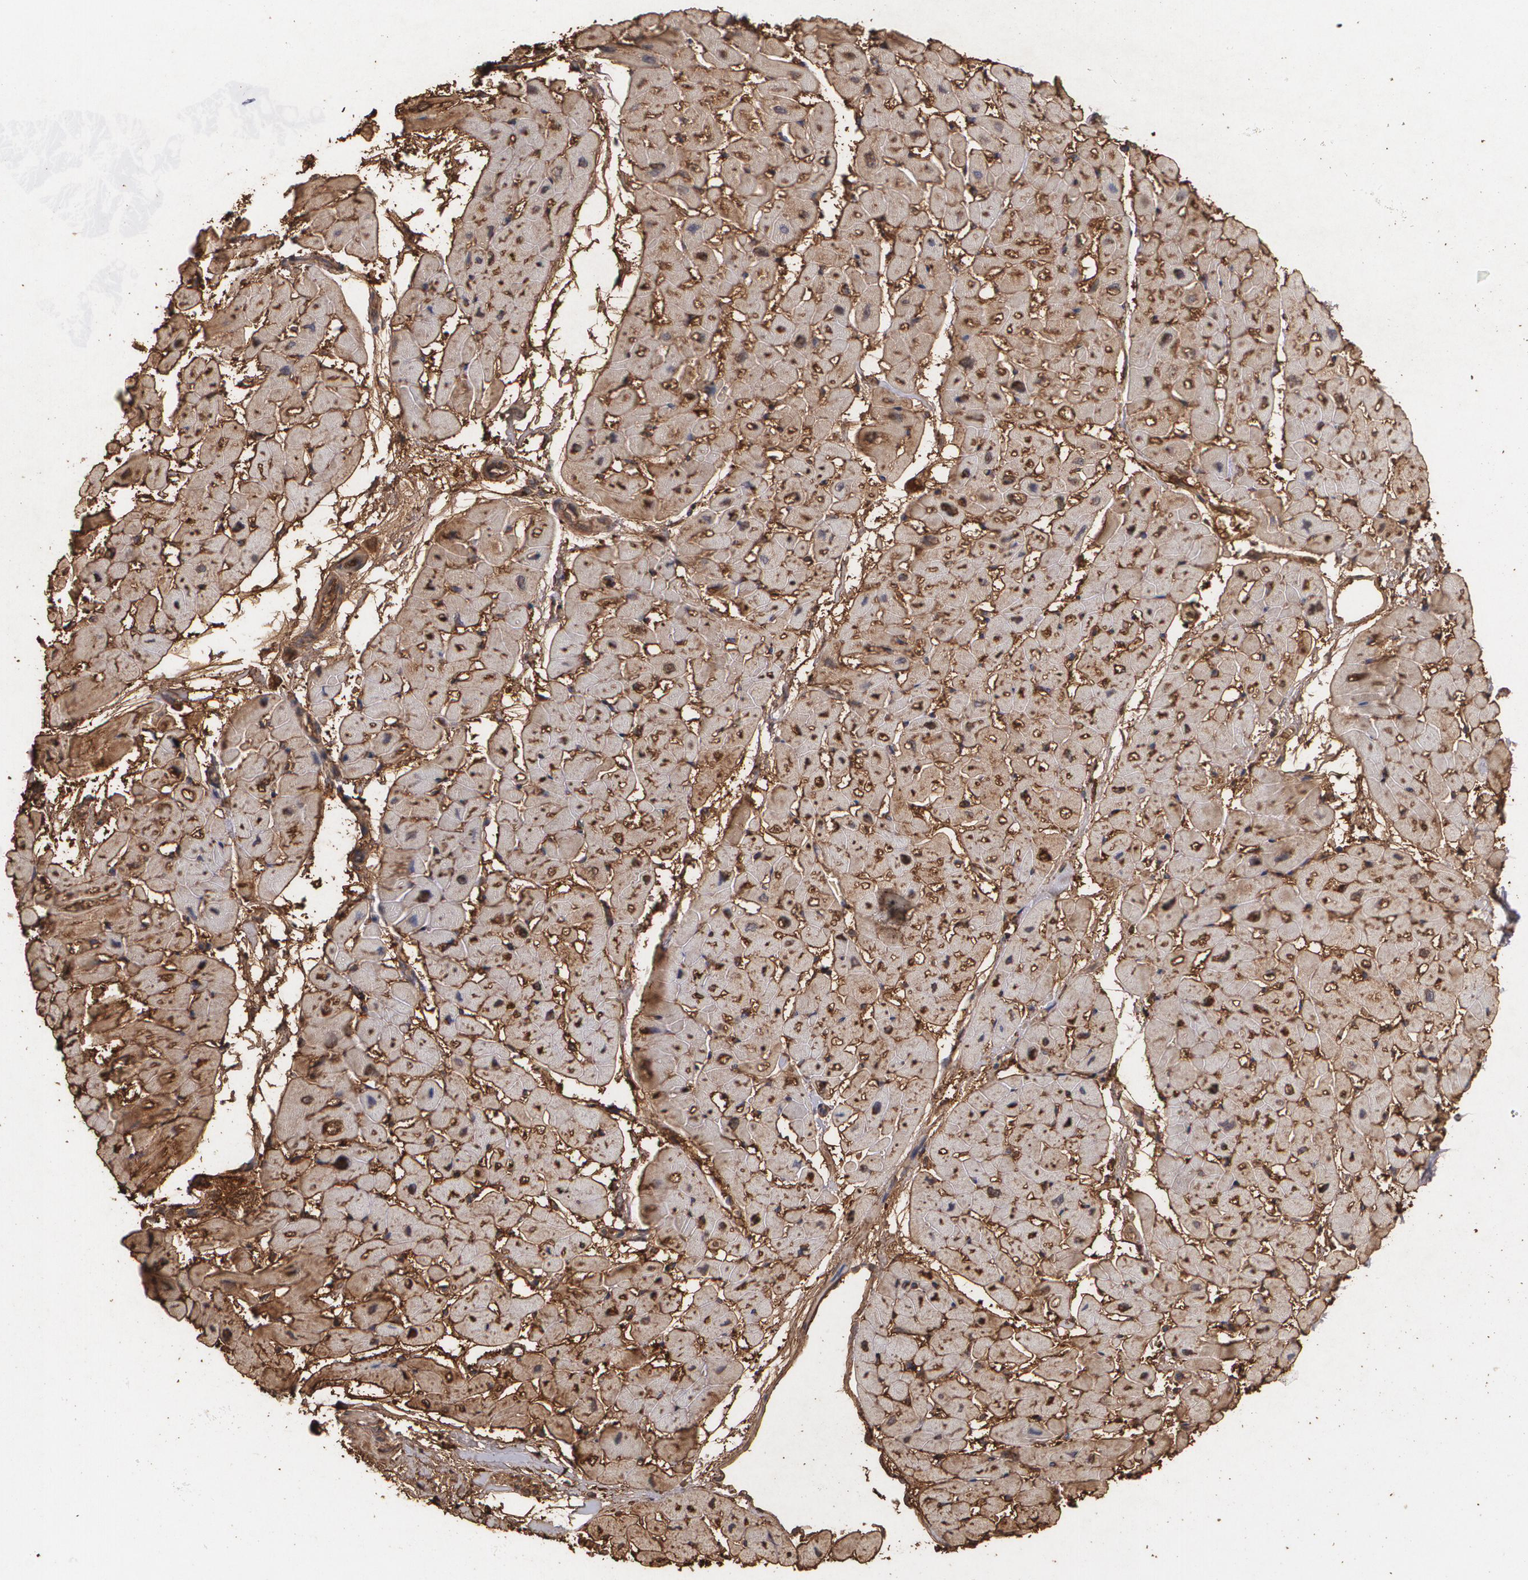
{"staining": {"intensity": "weak", "quantity": ">75%", "location": "cytoplasmic/membranous"}, "tissue": "heart muscle", "cell_type": "Cardiomyocytes", "image_type": "normal", "snomed": [{"axis": "morphology", "description": "Normal tissue, NOS"}, {"axis": "topography", "description": "Heart"}], "caption": "Protein staining of benign heart muscle displays weak cytoplasmic/membranous staining in approximately >75% of cardiomyocytes.", "gene": "PON1", "patient": {"sex": "male", "age": 45}}